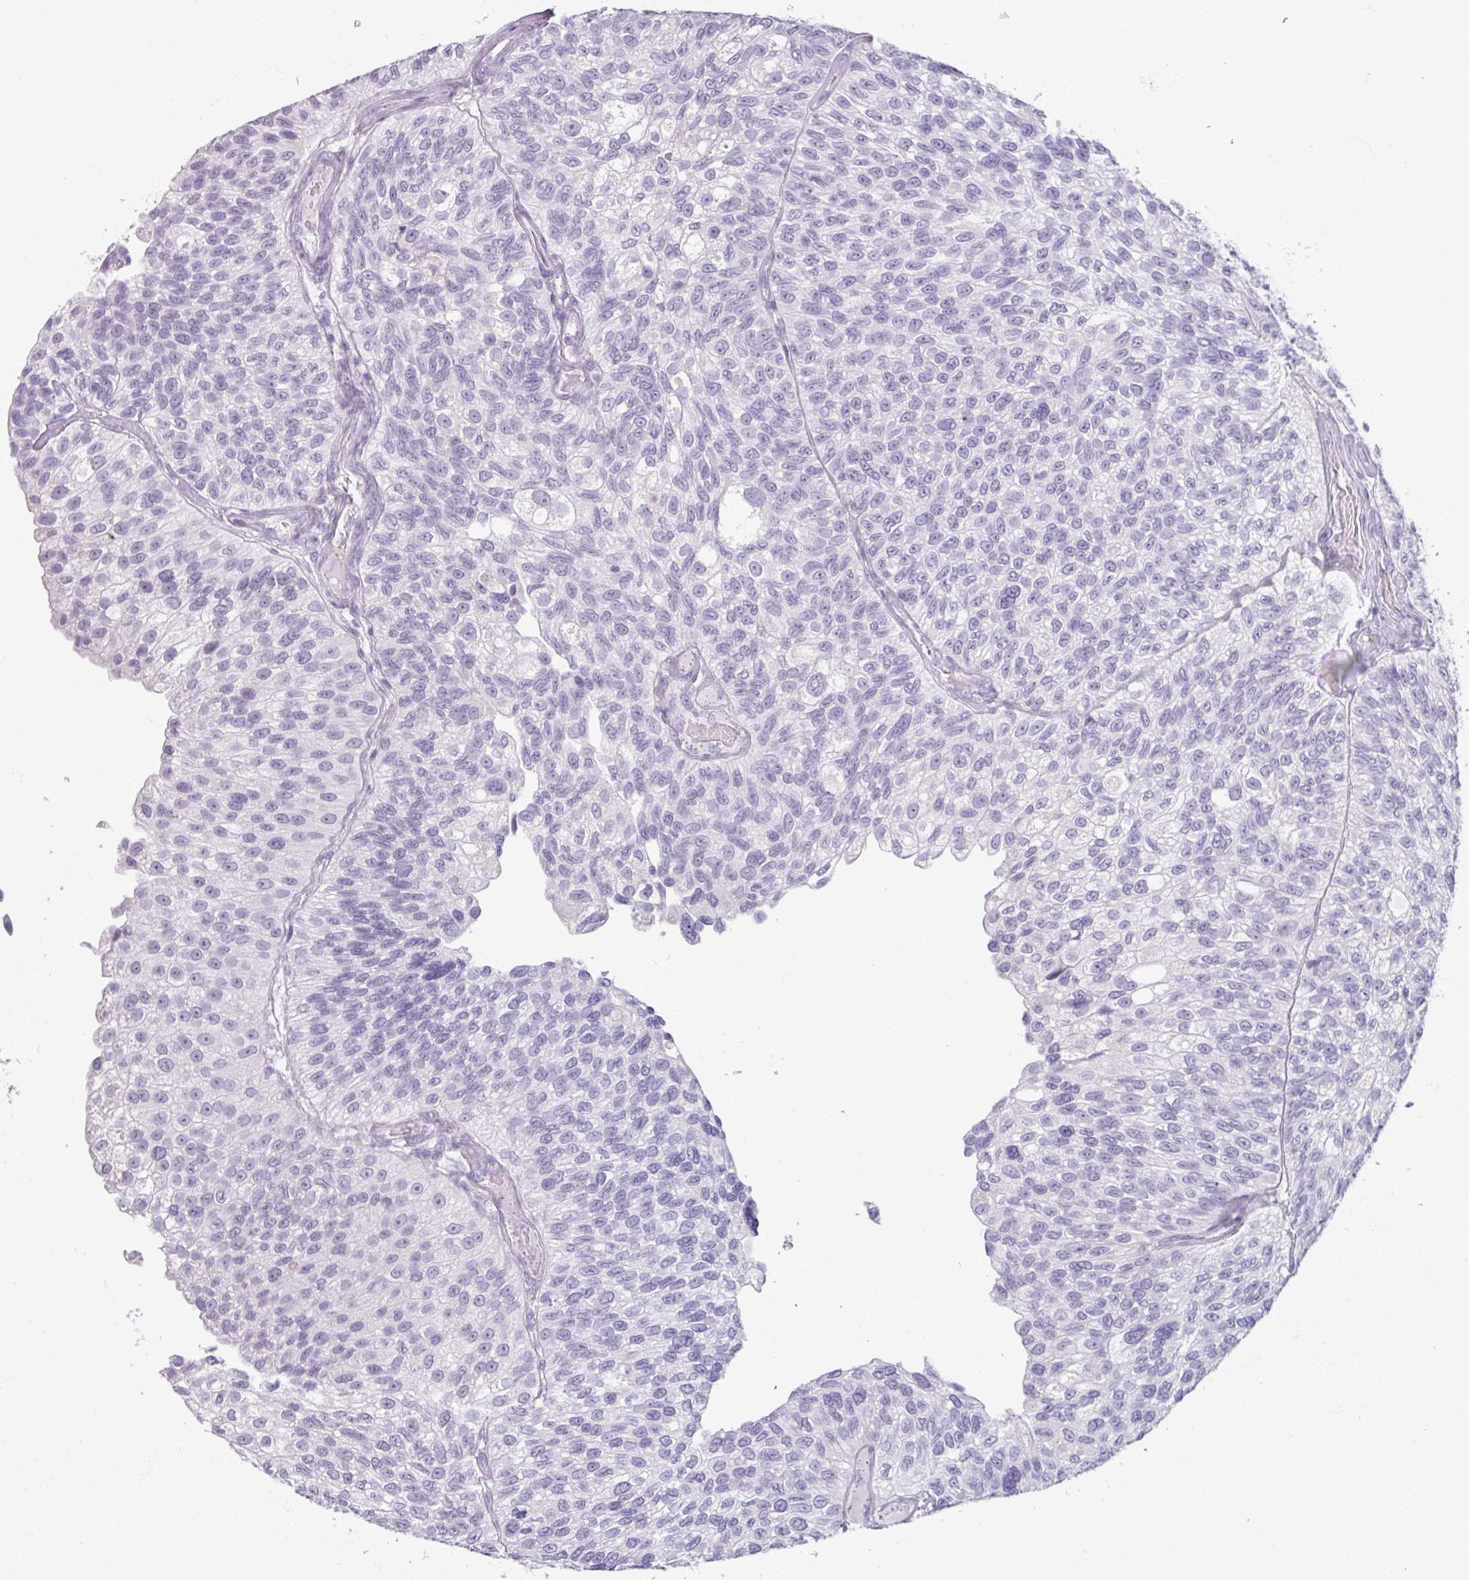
{"staining": {"intensity": "negative", "quantity": "none", "location": "none"}, "tissue": "urothelial cancer", "cell_type": "Tumor cells", "image_type": "cancer", "snomed": [{"axis": "morphology", "description": "Urothelial carcinoma, NOS"}, {"axis": "topography", "description": "Urinary bladder"}], "caption": "Tumor cells are negative for brown protein staining in transitional cell carcinoma. Nuclei are stained in blue.", "gene": "ARG1", "patient": {"sex": "male", "age": 87}}